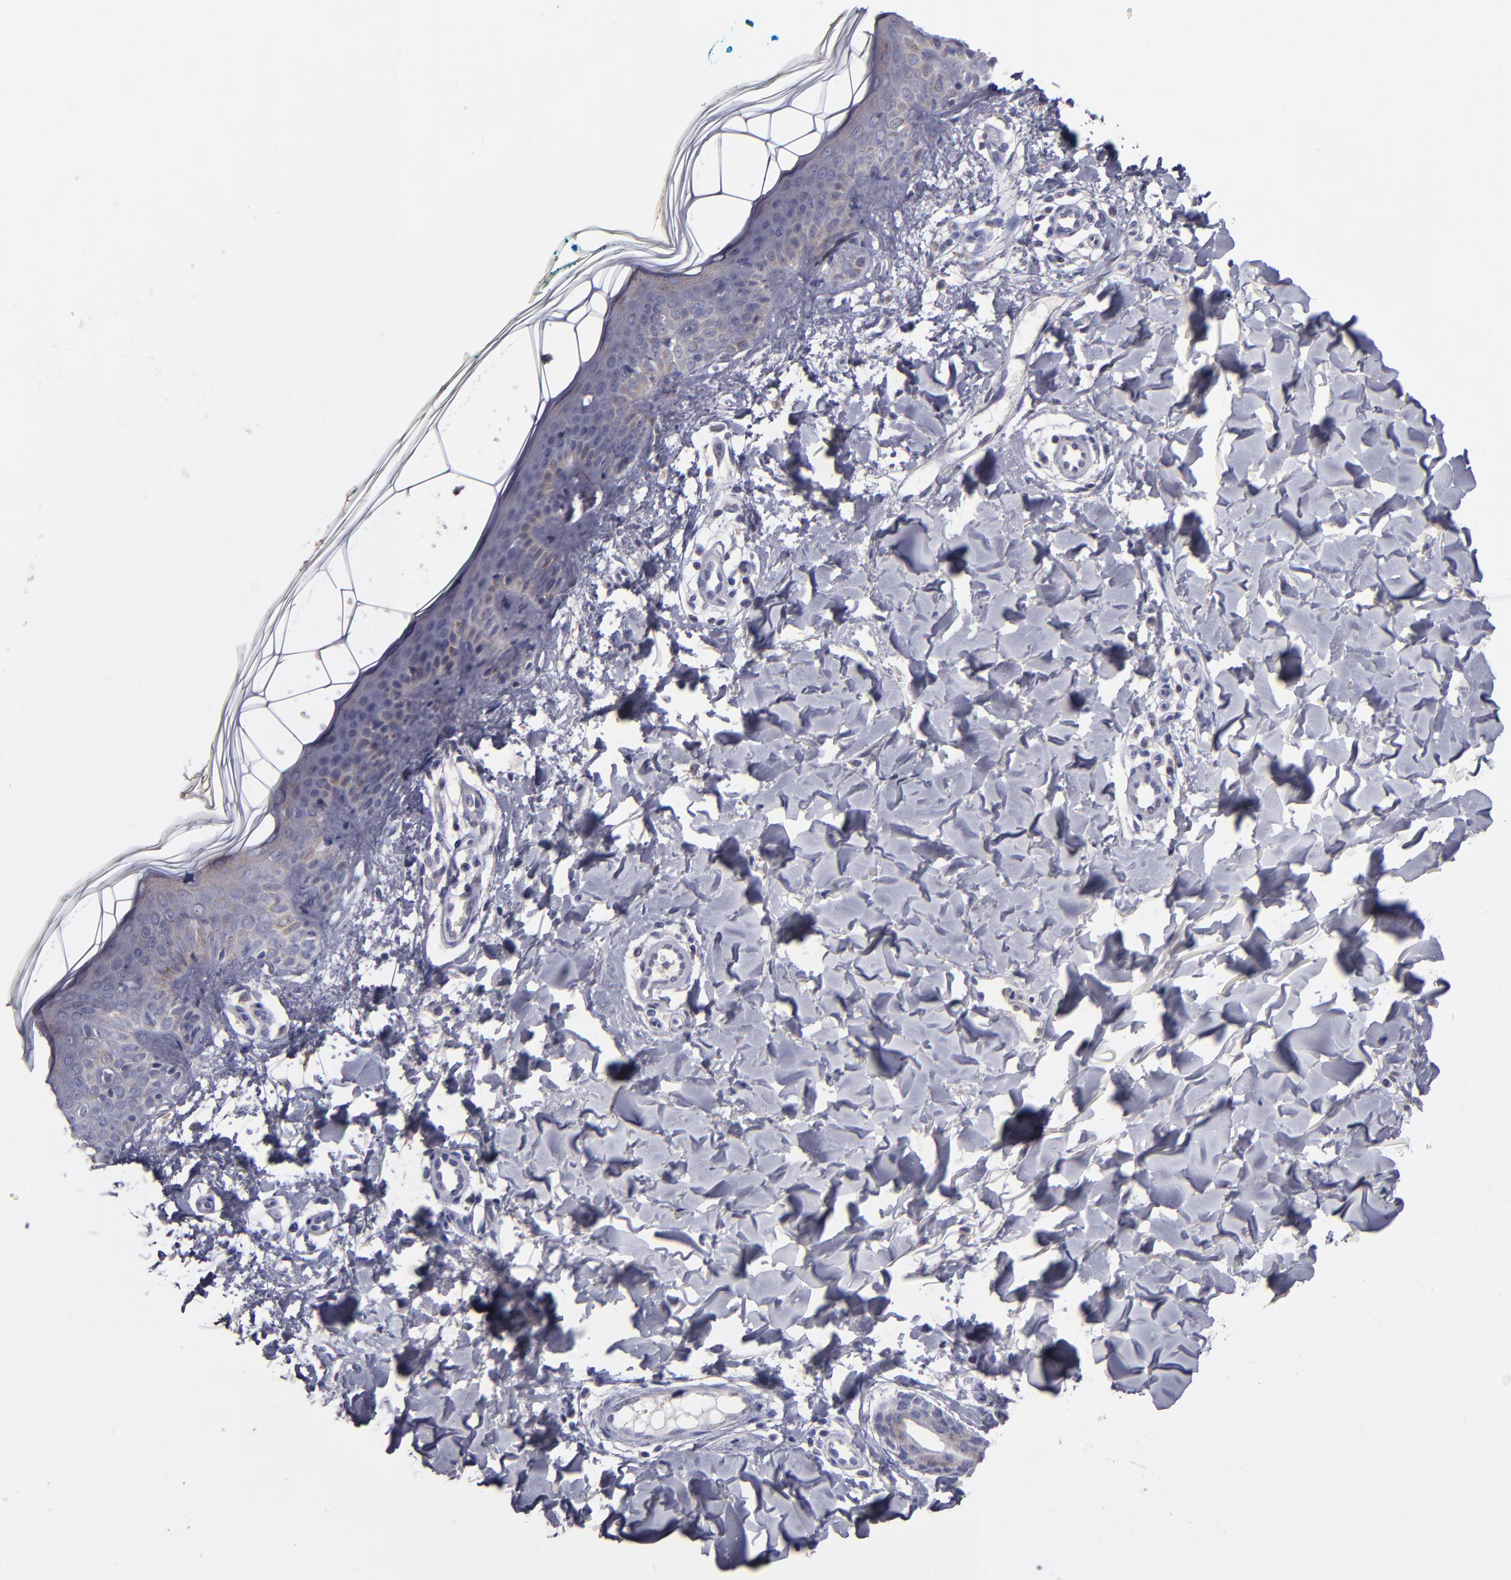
{"staining": {"intensity": "negative", "quantity": "none", "location": "none"}, "tissue": "skin", "cell_type": "Fibroblasts", "image_type": "normal", "snomed": [{"axis": "morphology", "description": "Normal tissue, NOS"}, {"axis": "topography", "description": "Skin"}], "caption": "Skin stained for a protein using IHC reveals no expression fibroblasts.", "gene": "CLTA", "patient": {"sex": "male", "age": 32}}